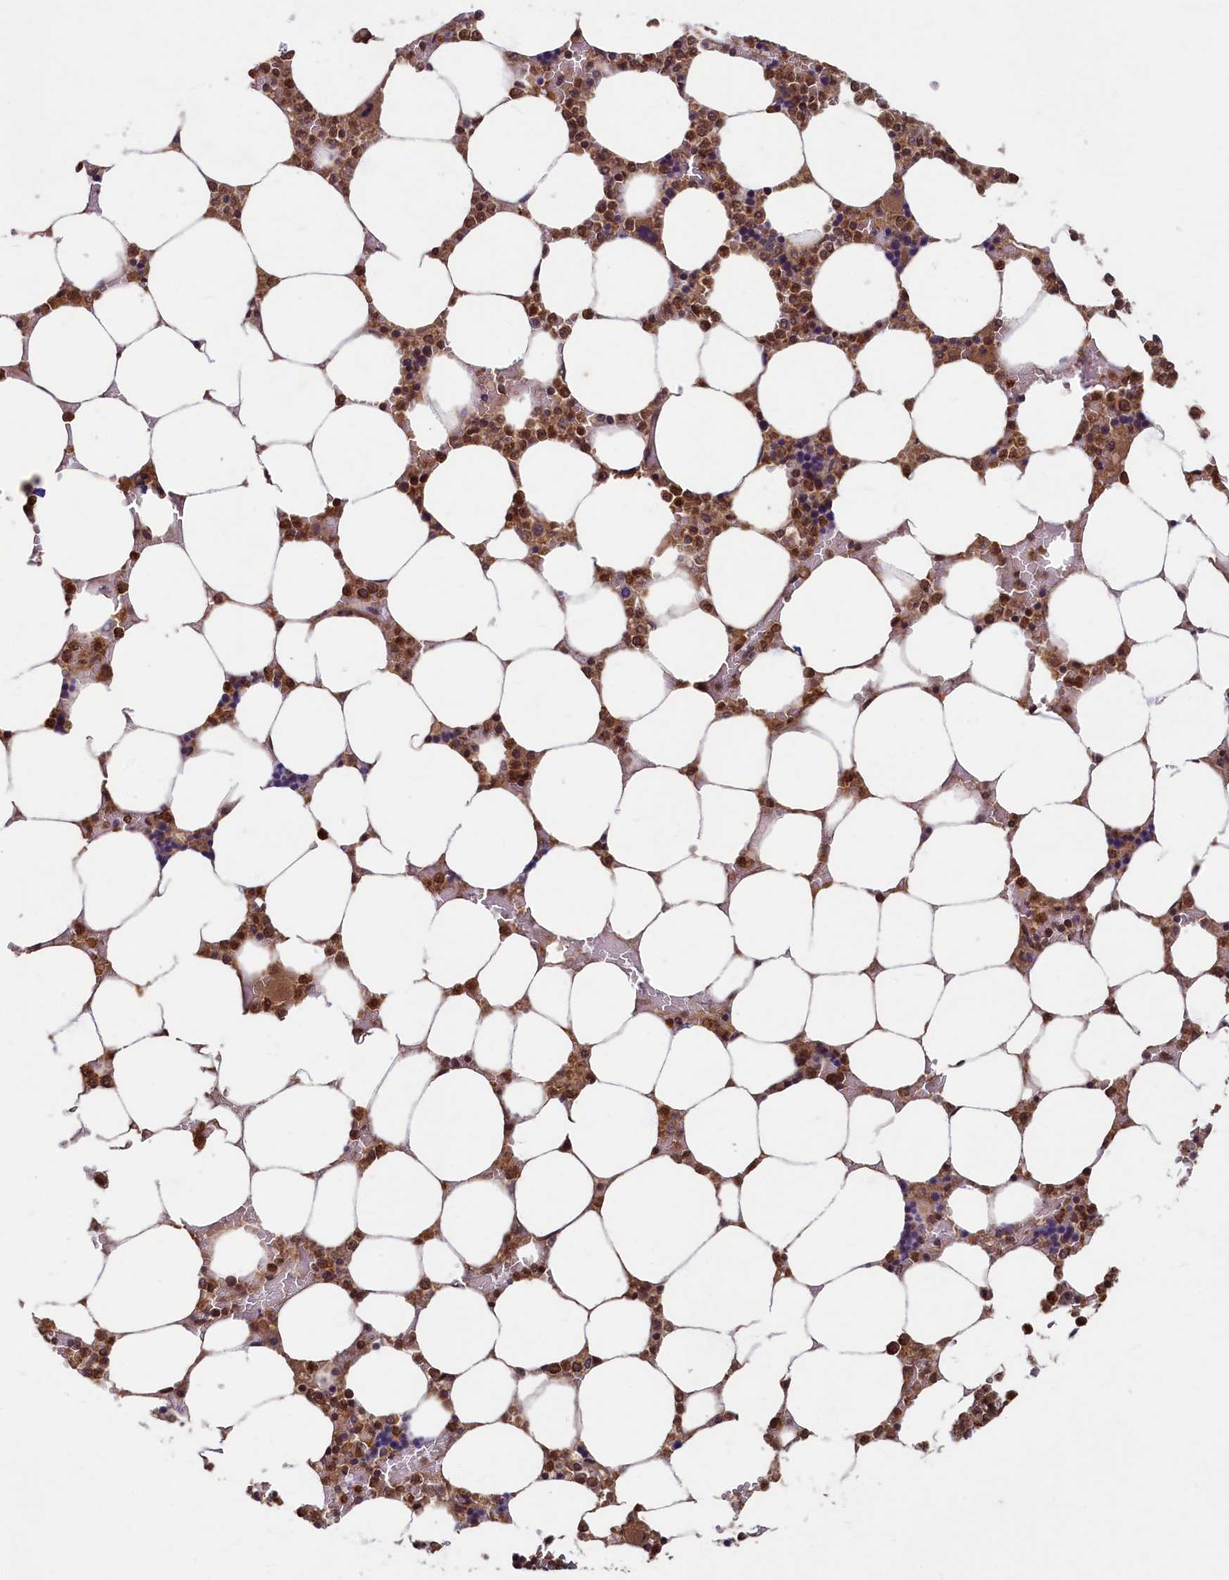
{"staining": {"intensity": "strong", "quantity": ">75%", "location": "cytoplasmic/membranous,nuclear"}, "tissue": "bone marrow", "cell_type": "Hematopoietic cells", "image_type": "normal", "snomed": [{"axis": "morphology", "description": "Normal tissue, NOS"}, {"axis": "topography", "description": "Bone marrow"}], "caption": "Immunohistochemistry (IHC) photomicrograph of normal bone marrow: human bone marrow stained using IHC demonstrates high levels of strong protein expression localized specifically in the cytoplasmic/membranous,nuclear of hematopoietic cells, appearing as a cytoplasmic/membranous,nuclear brown color.", "gene": "BRCA1", "patient": {"sex": "male", "age": 64}}